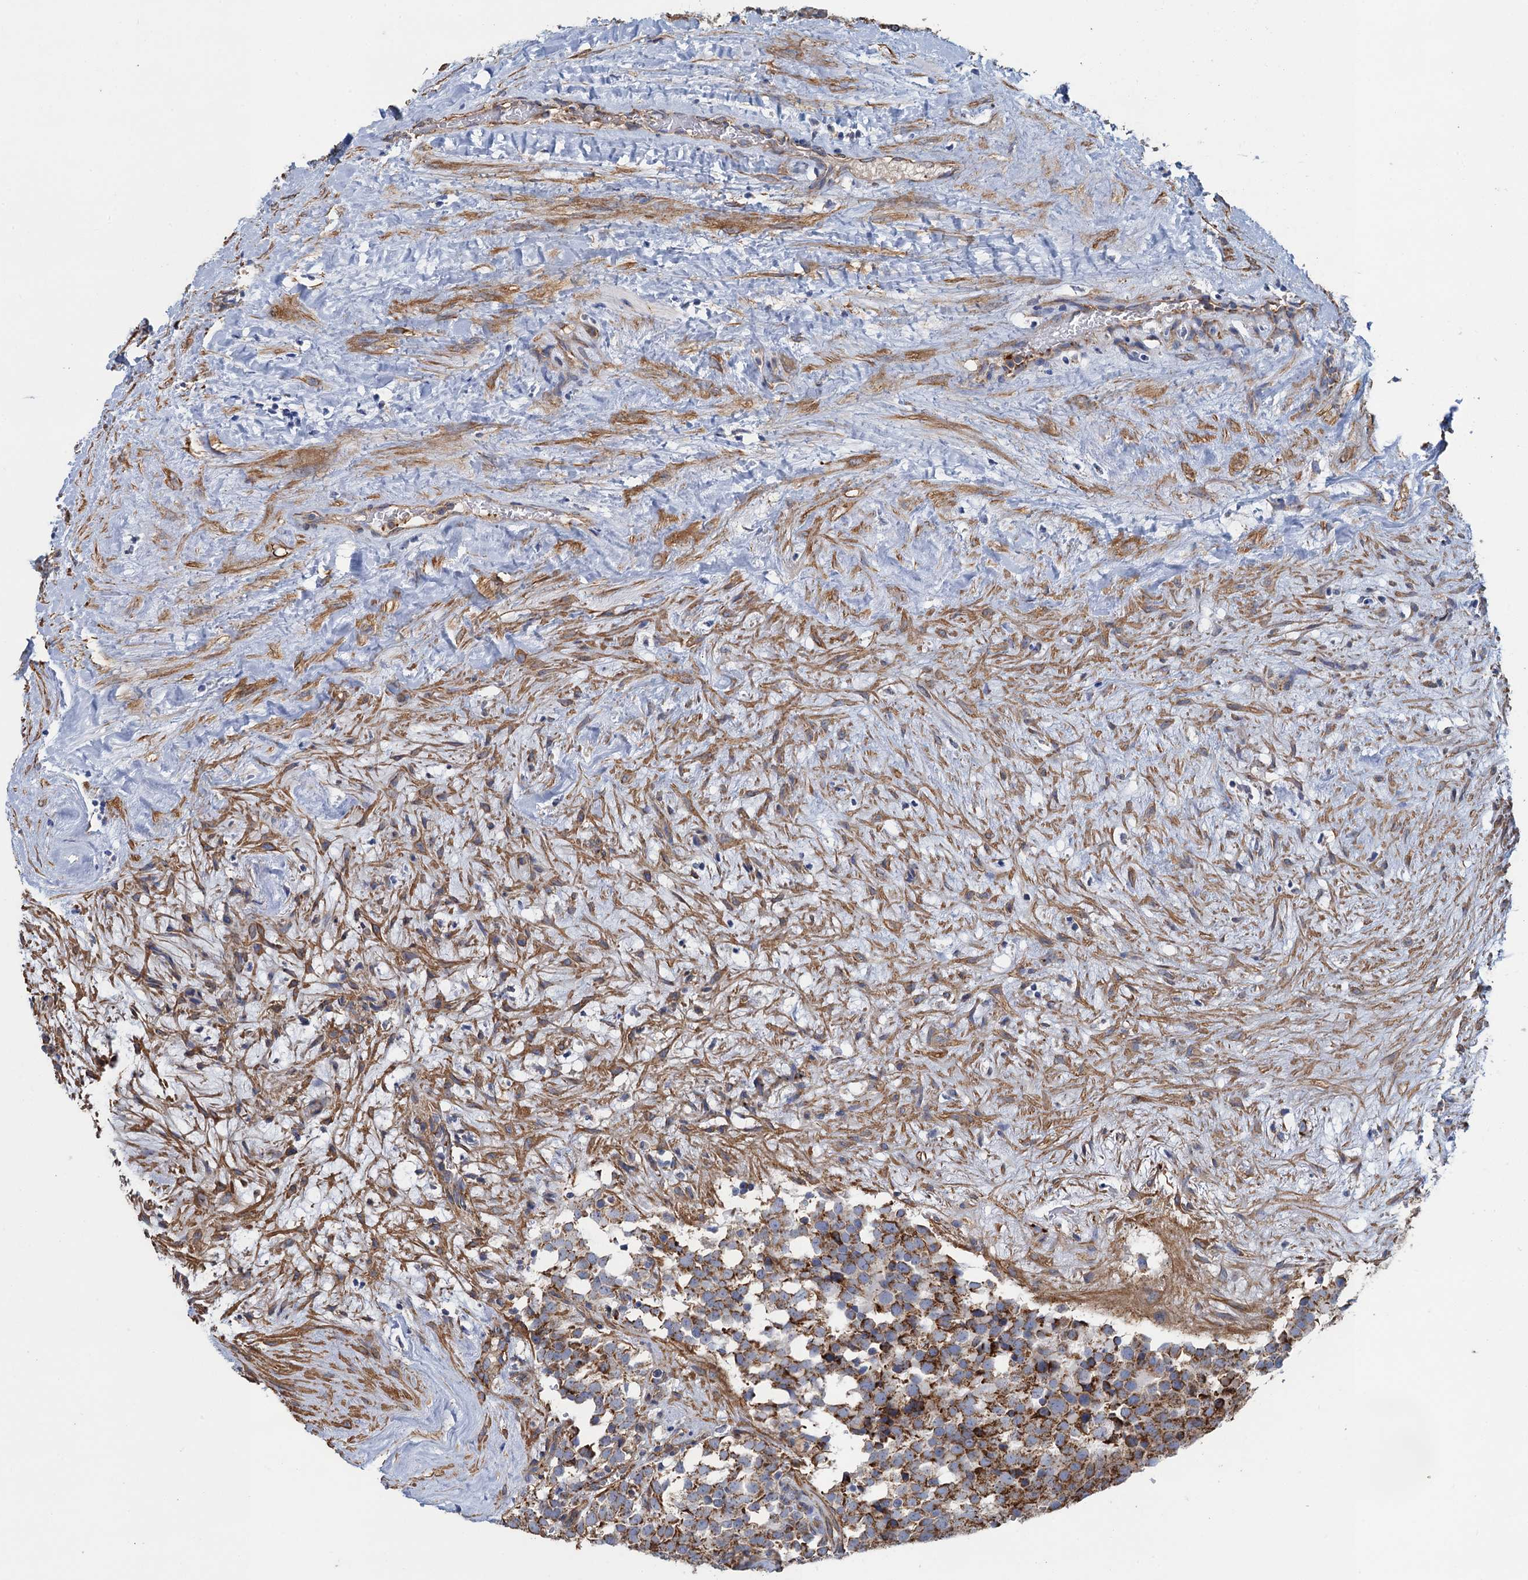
{"staining": {"intensity": "moderate", "quantity": ">75%", "location": "cytoplasmic/membranous"}, "tissue": "testis cancer", "cell_type": "Tumor cells", "image_type": "cancer", "snomed": [{"axis": "morphology", "description": "Seminoma, NOS"}, {"axis": "topography", "description": "Testis"}], "caption": "IHC histopathology image of neoplastic tissue: testis cancer (seminoma) stained using immunohistochemistry demonstrates medium levels of moderate protein expression localized specifically in the cytoplasmic/membranous of tumor cells, appearing as a cytoplasmic/membranous brown color.", "gene": "GCSH", "patient": {"sex": "male", "age": 71}}